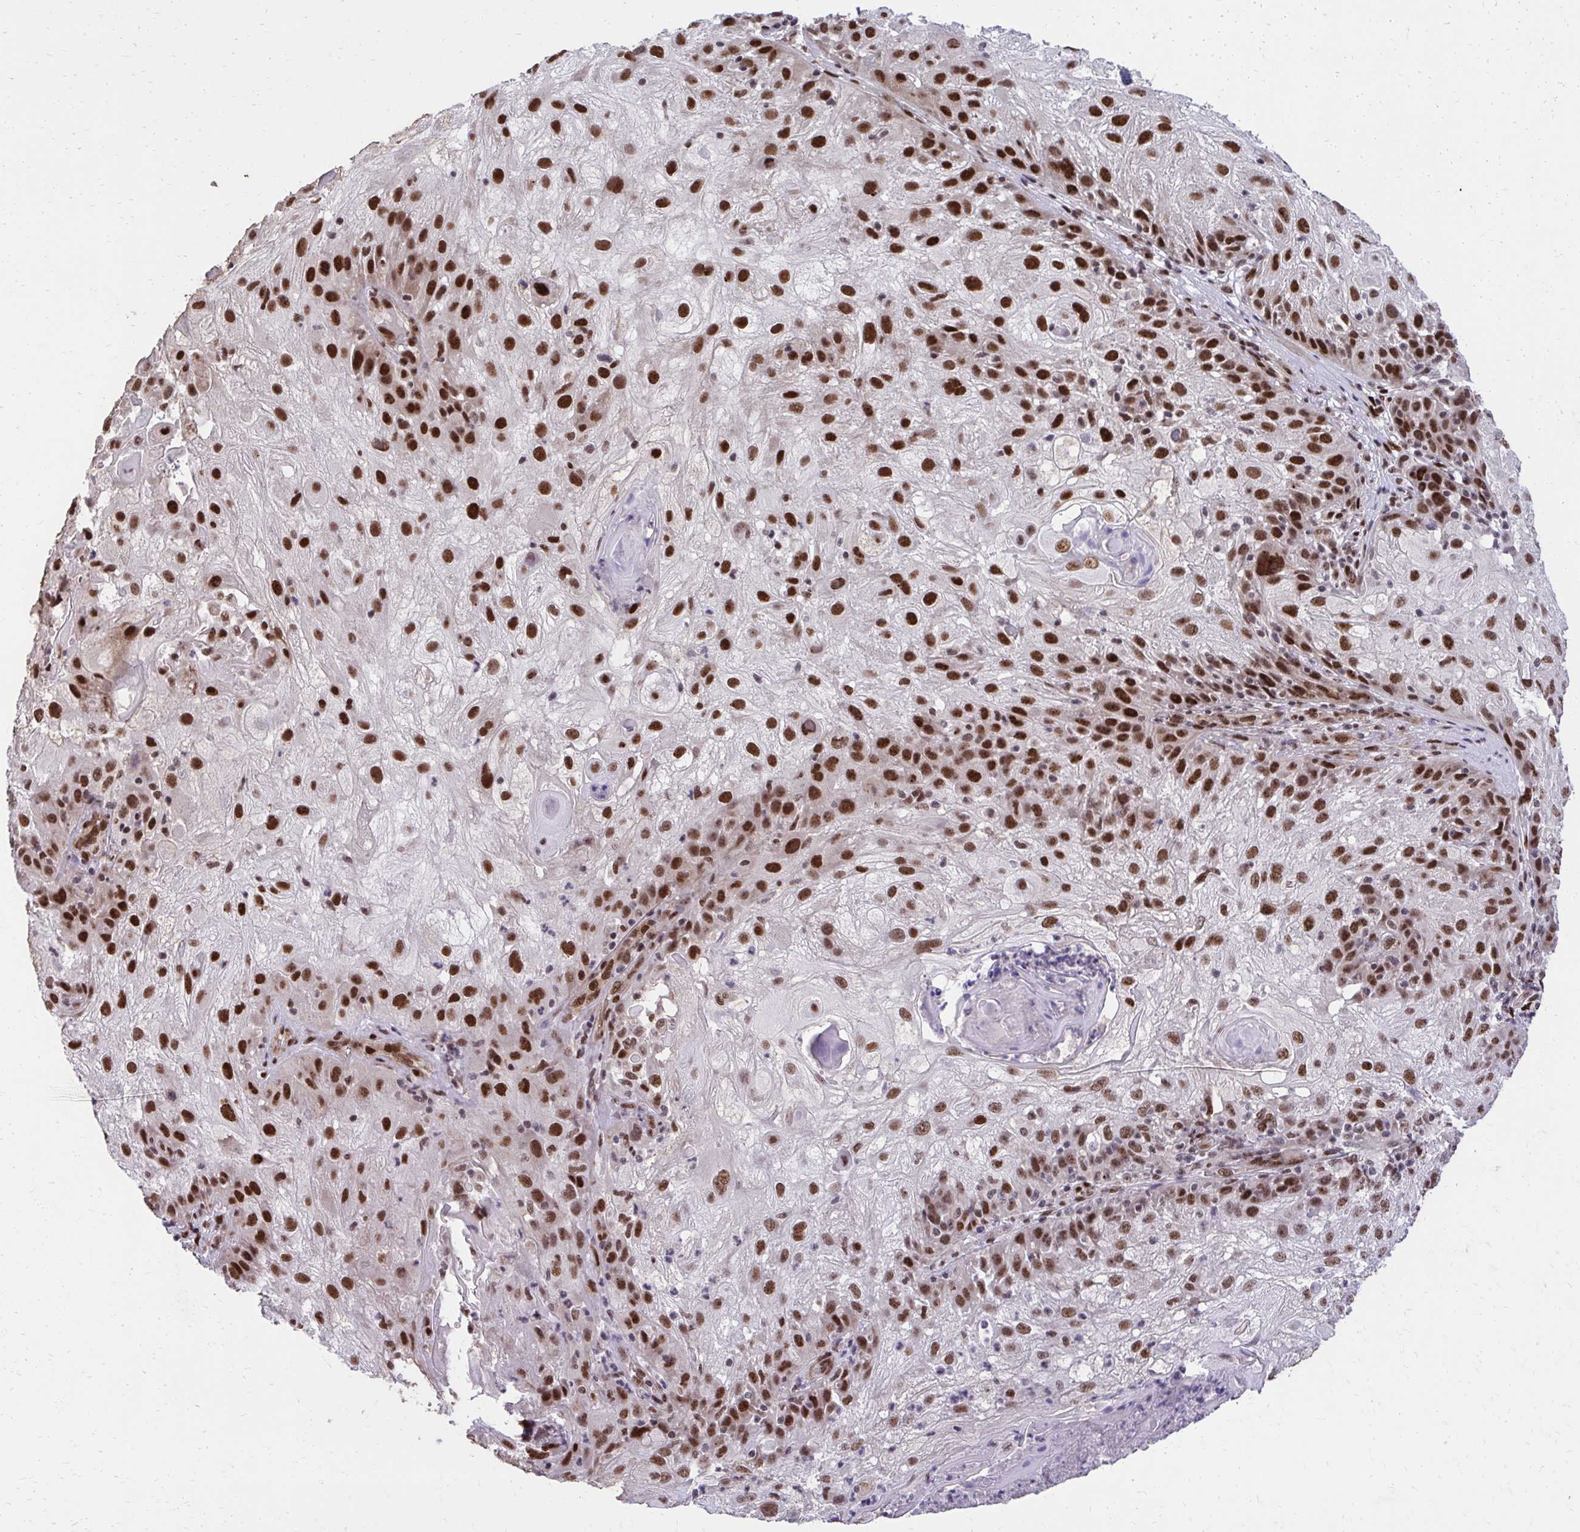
{"staining": {"intensity": "strong", "quantity": ">75%", "location": "nuclear"}, "tissue": "skin cancer", "cell_type": "Tumor cells", "image_type": "cancer", "snomed": [{"axis": "morphology", "description": "Normal tissue, NOS"}, {"axis": "morphology", "description": "Squamous cell carcinoma, NOS"}, {"axis": "topography", "description": "Skin"}], "caption": "The micrograph displays a brown stain indicating the presence of a protein in the nuclear of tumor cells in skin squamous cell carcinoma. (Brightfield microscopy of DAB IHC at high magnification).", "gene": "HOXA4", "patient": {"sex": "female", "age": 83}}